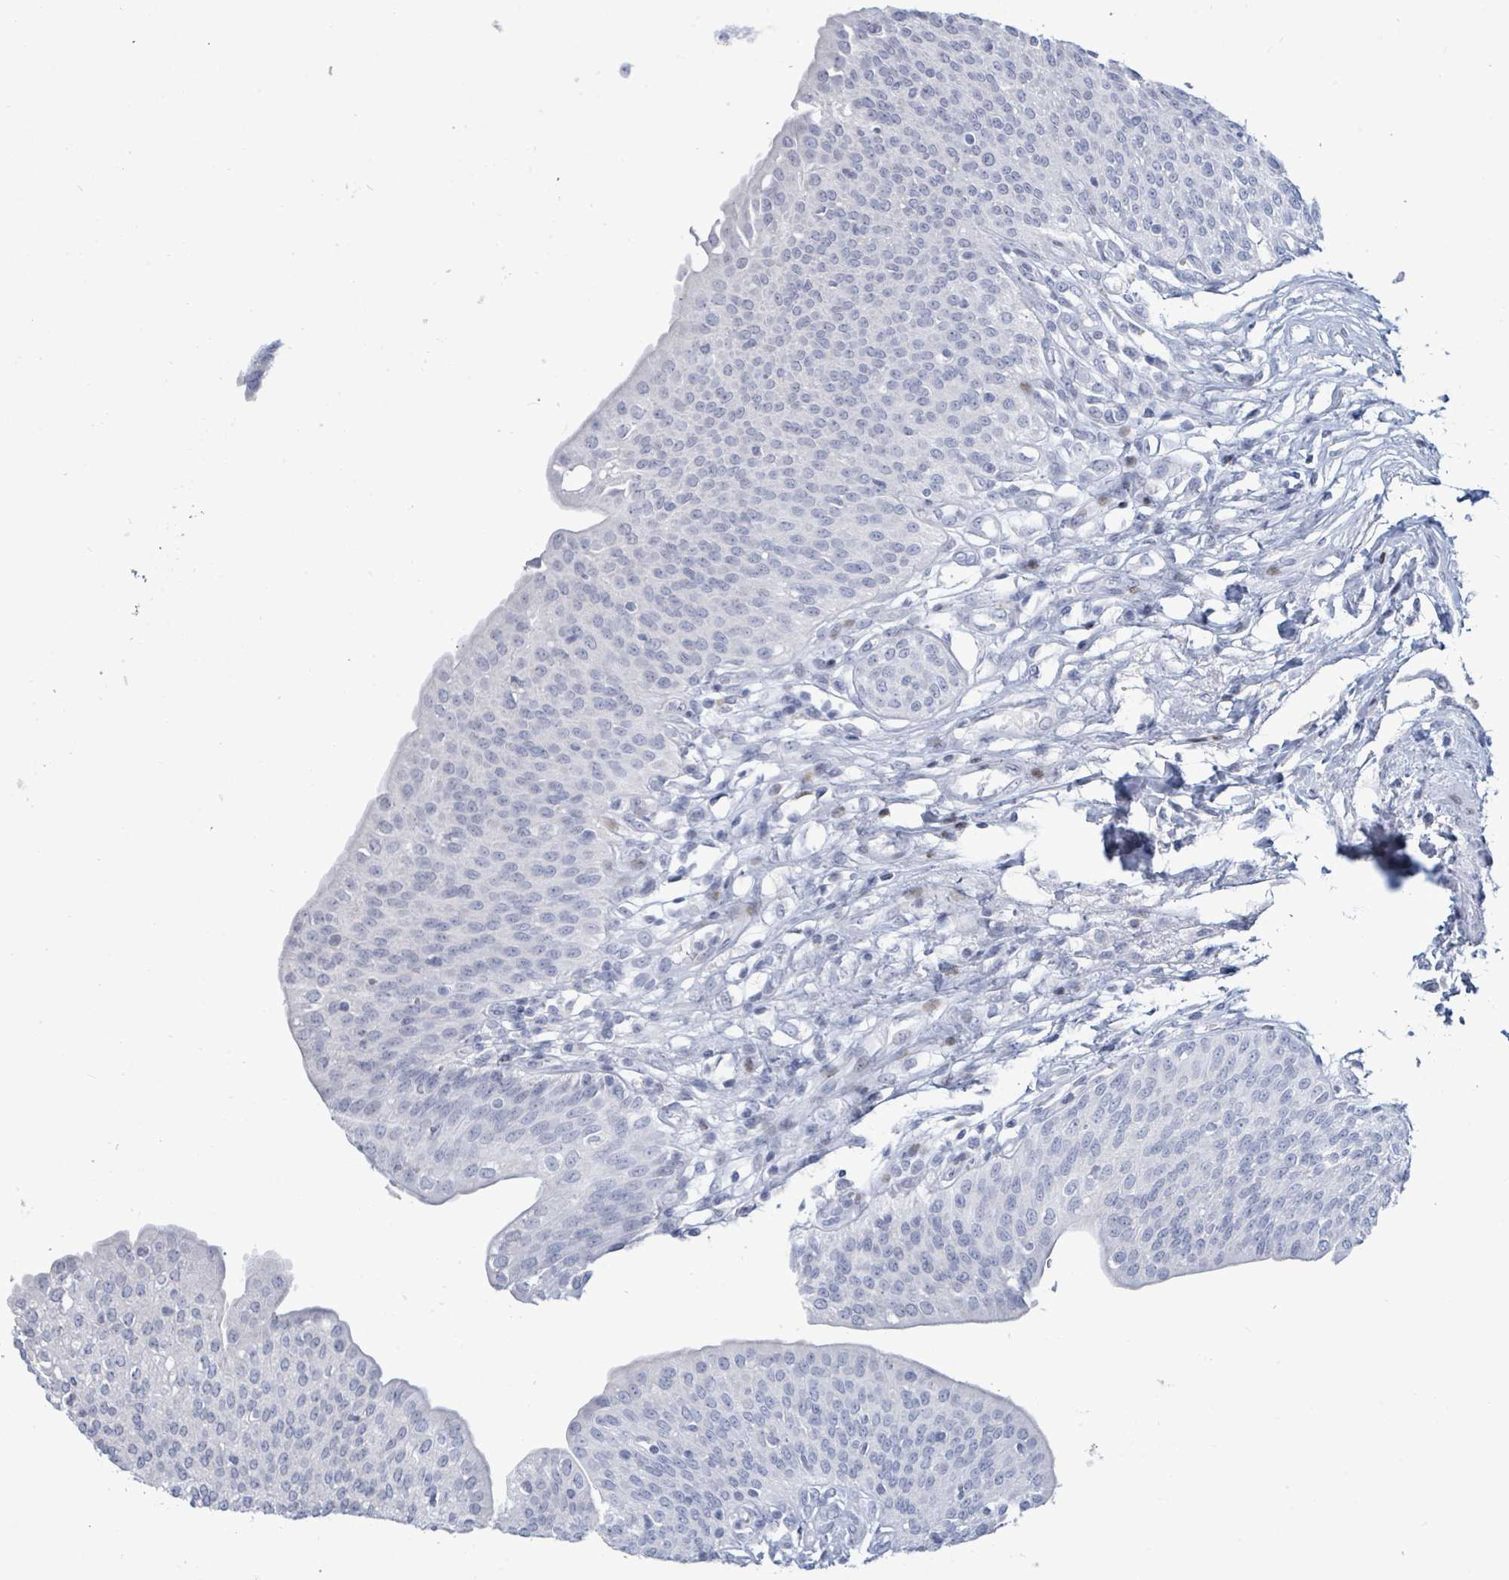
{"staining": {"intensity": "negative", "quantity": "none", "location": "none"}, "tissue": "urothelial cancer", "cell_type": "Tumor cells", "image_type": "cancer", "snomed": [{"axis": "morphology", "description": "Urothelial carcinoma, High grade"}, {"axis": "topography", "description": "Urinary bladder"}], "caption": "Tumor cells show no significant protein staining in urothelial cancer.", "gene": "MALL", "patient": {"sex": "female", "age": 79}}